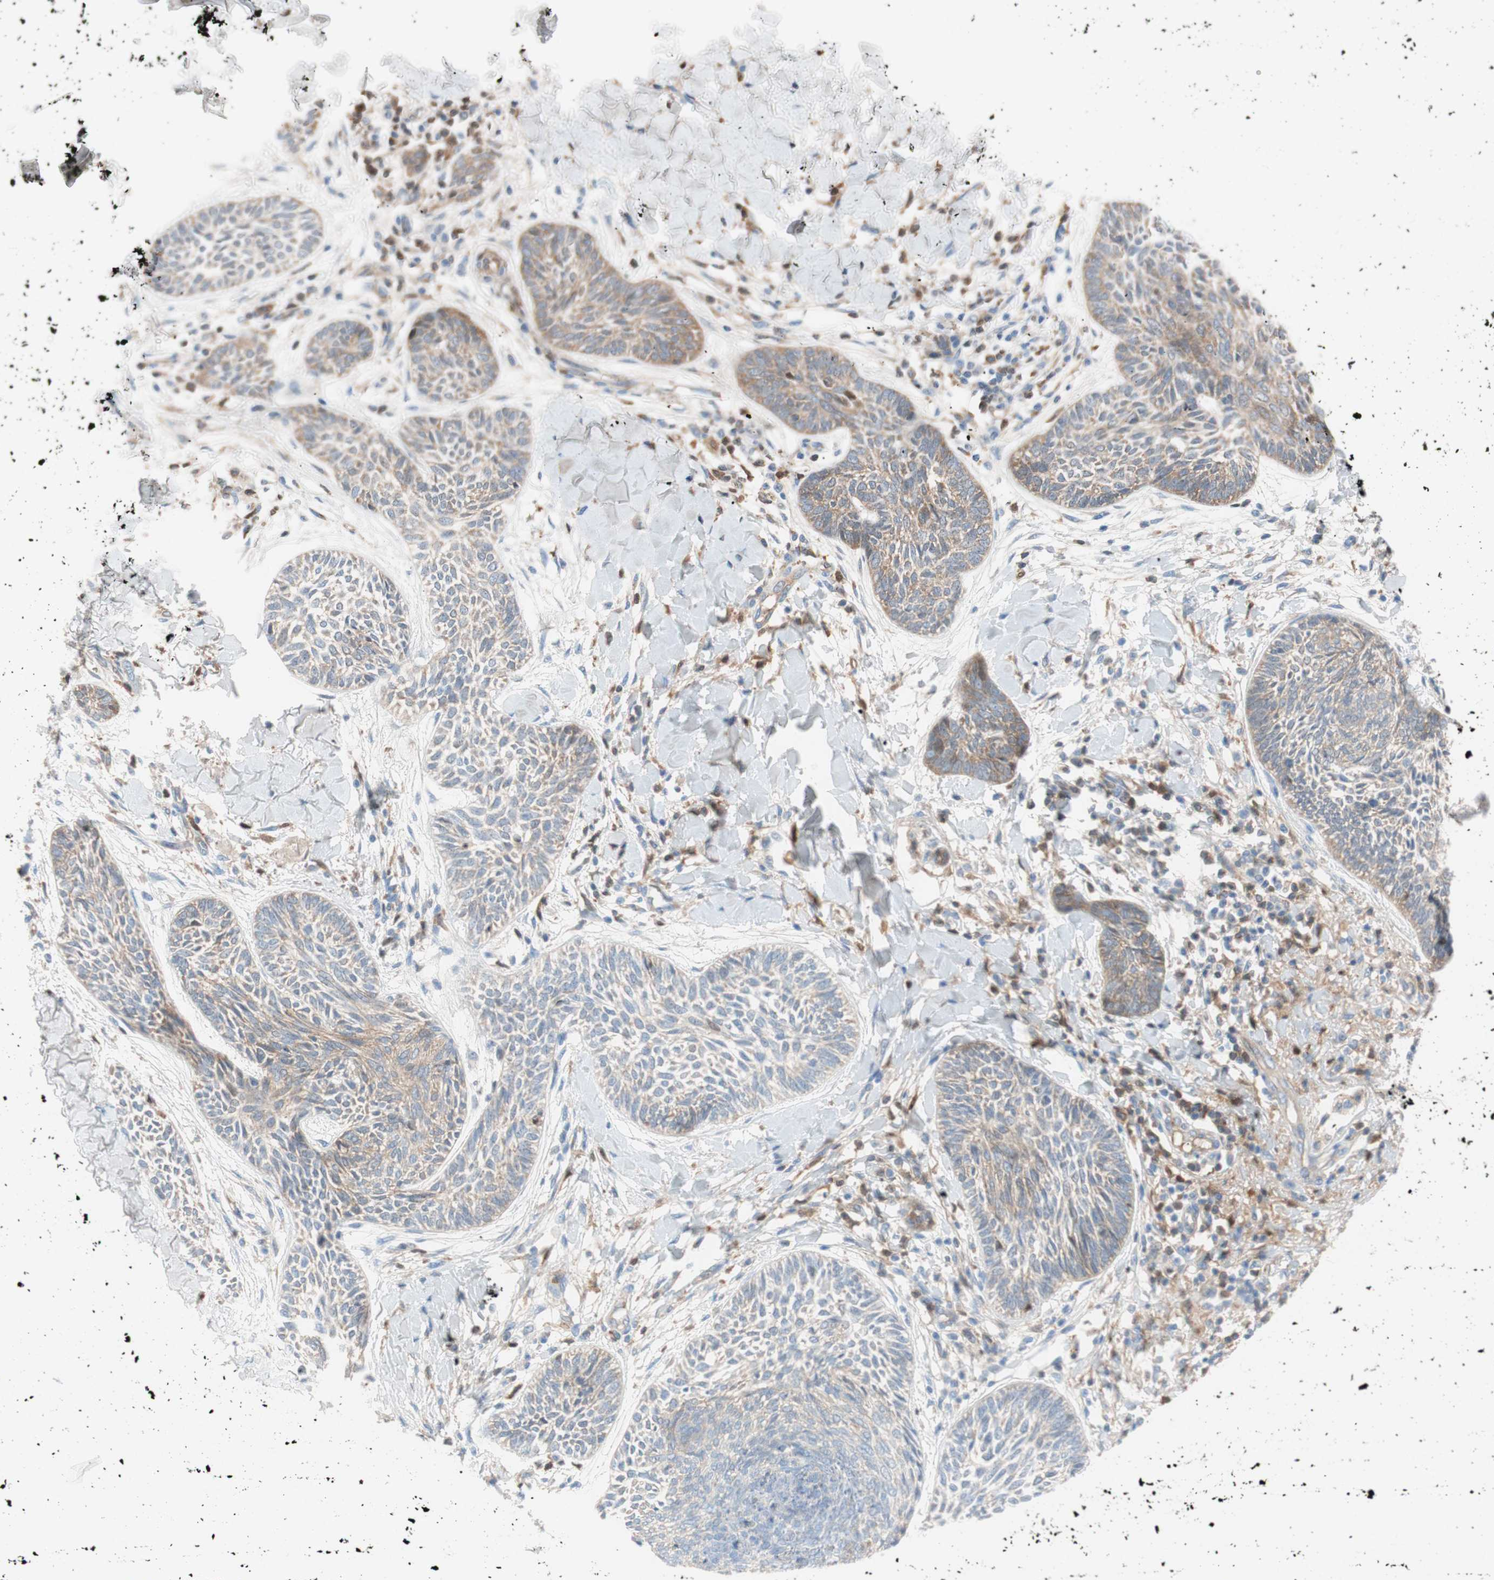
{"staining": {"intensity": "weak", "quantity": "25%-75%", "location": "cytoplasmic/membranous"}, "tissue": "skin cancer", "cell_type": "Tumor cells", "image_type": "cancer", "snomed": [{"axis": "morphology", "description": "Papilloma, NOS"}, {"axis": "morphology", "description": "Basal cell carcinoma"}, {"axis": "topography", "description": "Skin"}], "caption": "Immunohistochemical staining of skin cancer demonstrates low levels of weak cytoplasmic/membranous protein positivity in approximately 25%-75% of tumor cells. The protein is stained brown, and the nuclei are stained in blue (DAB (3,3'-diaminobenzidine) IHC with brightfield microscopy, high magnification).", "gene": "RBP4", "patient": {"sex": "male", "age": 87}}